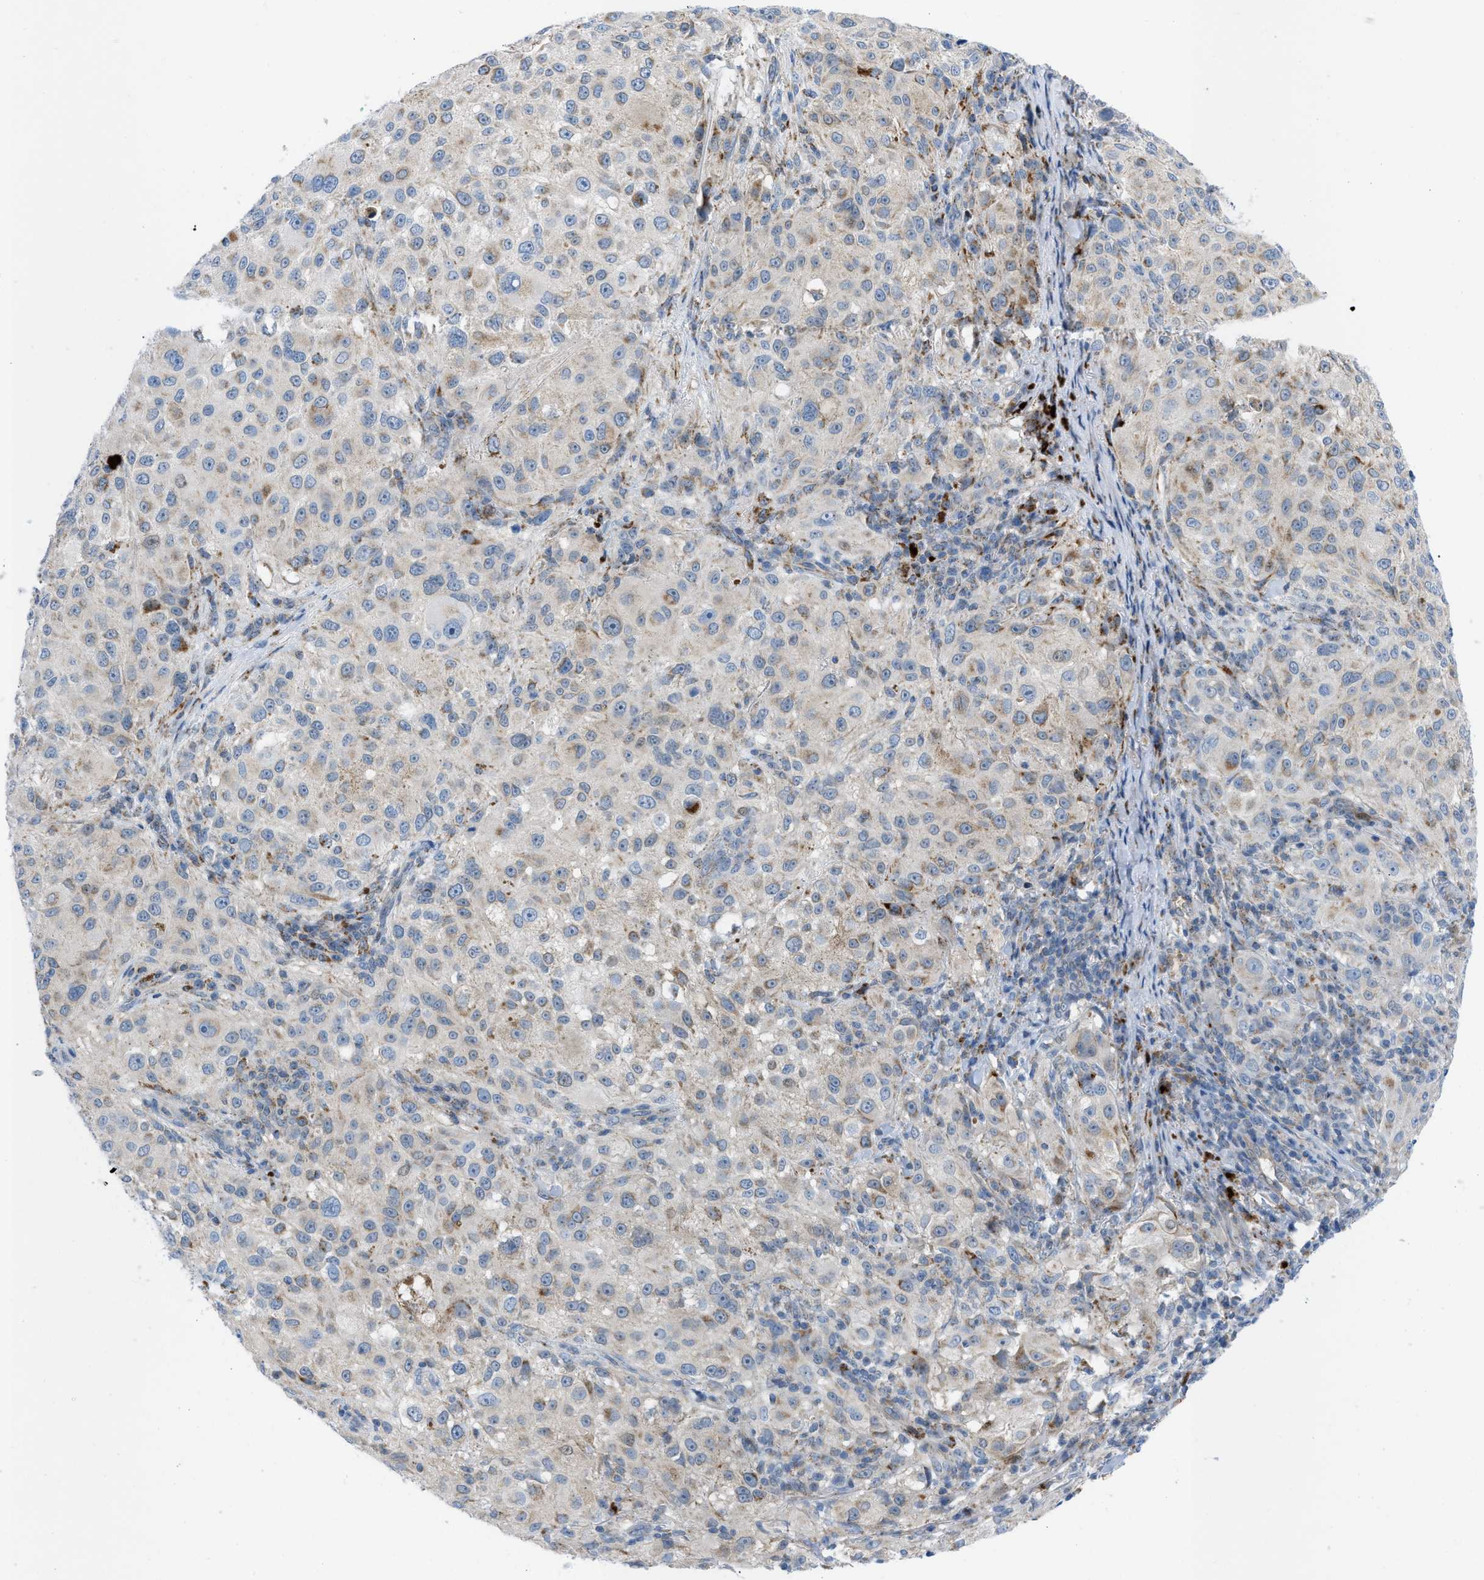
{"staining": {"intensity": "weak", "quantity": "<25%", "location": "cytoplasmic/membranous"}, "tissue": "melanoma", "cell_type": "Tumor cells", "image_type": "cancer", "snomed": [{"axis": "morphology", "description": "Necrosis, NOS"}, {"axis": "morphology", "description": "Malignant melanoma, NOS"}, {"axis": "topography", "description": "Skin"}], "caption": "A high-resolution photomicrograph shows IHC staining of melanoma, which shows no significant expression in tumor cells.", "gene": "RBBP9", "patient": {"sex": "female", "age": 87}}